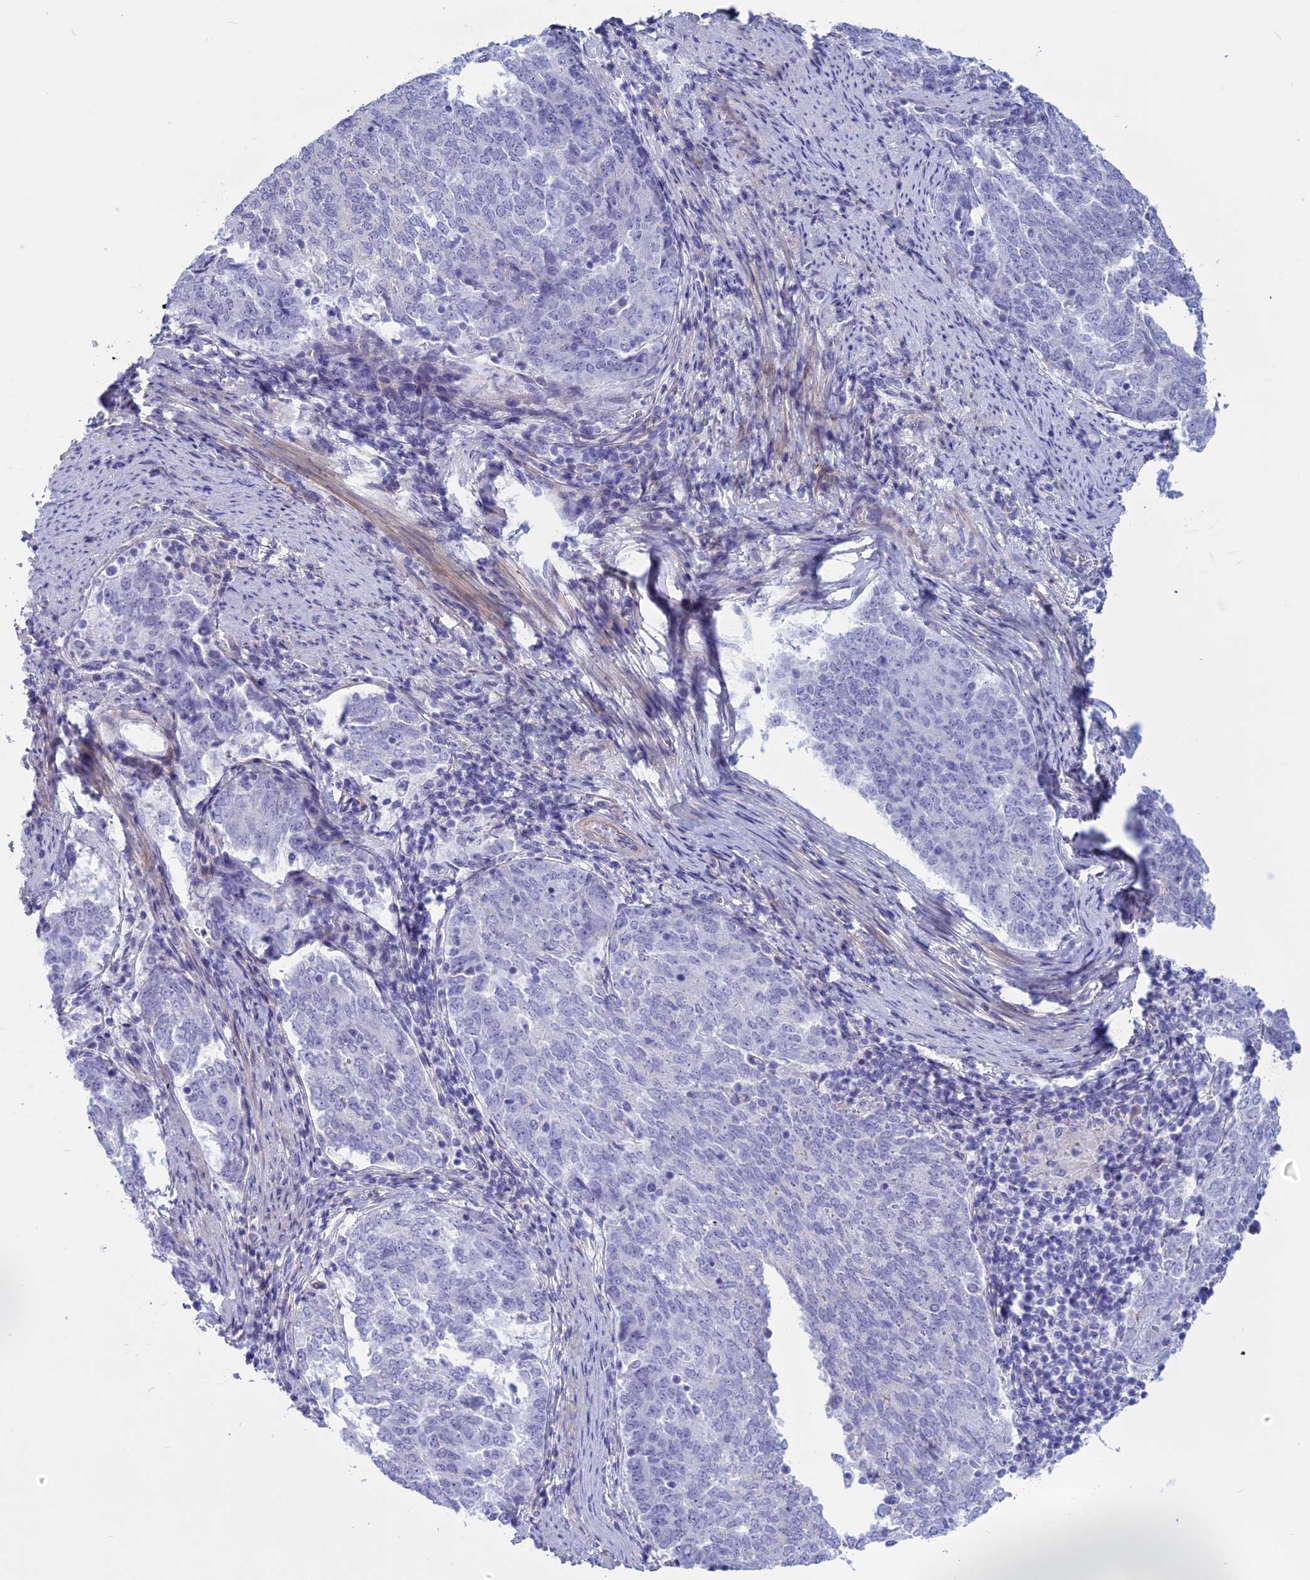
{"staining": {"intensity": "negative", "quantity": "none", "location": "none"}, "tissue": "endometrial cancer", "cell_type": "Tumor cells", "image_type": "cancer", "snomed": [{"axis": "morphology", "description": "Adenocarcinoma, NOS"}, {"axis": "topography", "description": "Endometrium"}], "caption": "DAB (3,3'-diaminobenzidine) immunohistochemical staining of human endometrial cancer (adenocarcinoma) exhibits no significant staining in tumor cells.", "gene": "SPHKAP", "patient": {"sex": "female", "age": 80}}